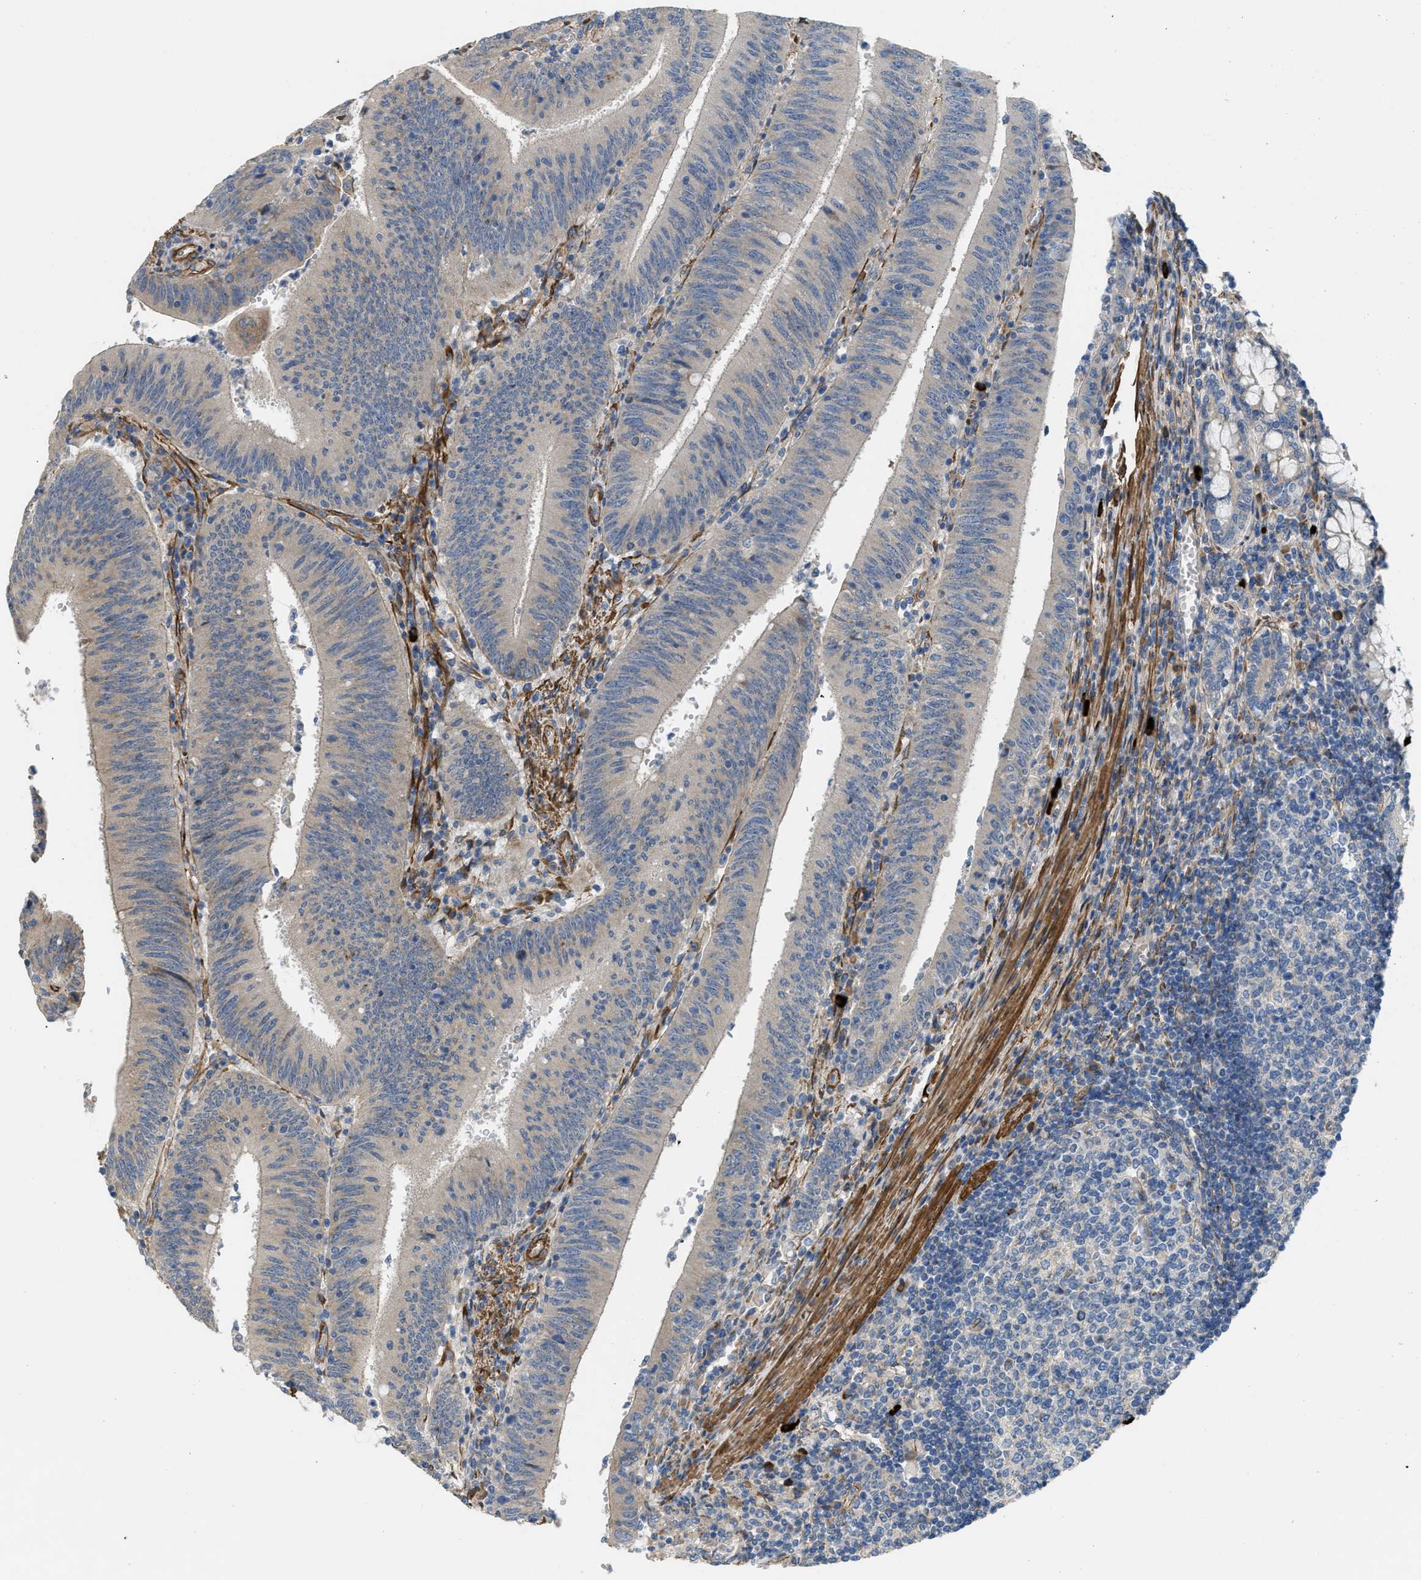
{"staining": {"intensity": "weak", "quantity": "<25%", "location": "cytoplasmic/membranous"}, "tissue": "colorectal cancer", "cell_type": "Tumor cells", "image_type": "cancer", "snomed": [{"axis": "morphology", "description": "Normal tissue, NOS"}, {"axis": "morphology", "description": "Adenocarcinoma, NOS"}, {"axis": "topography", "description": "Rectum"}], "caption": "Immunohistochemical staining of colorectal cancer (adenocarcinoma) shows no significant staining in tumor cells.", "gene": "BMPR1A", "patient": {"sex": "female", "age": 66}}